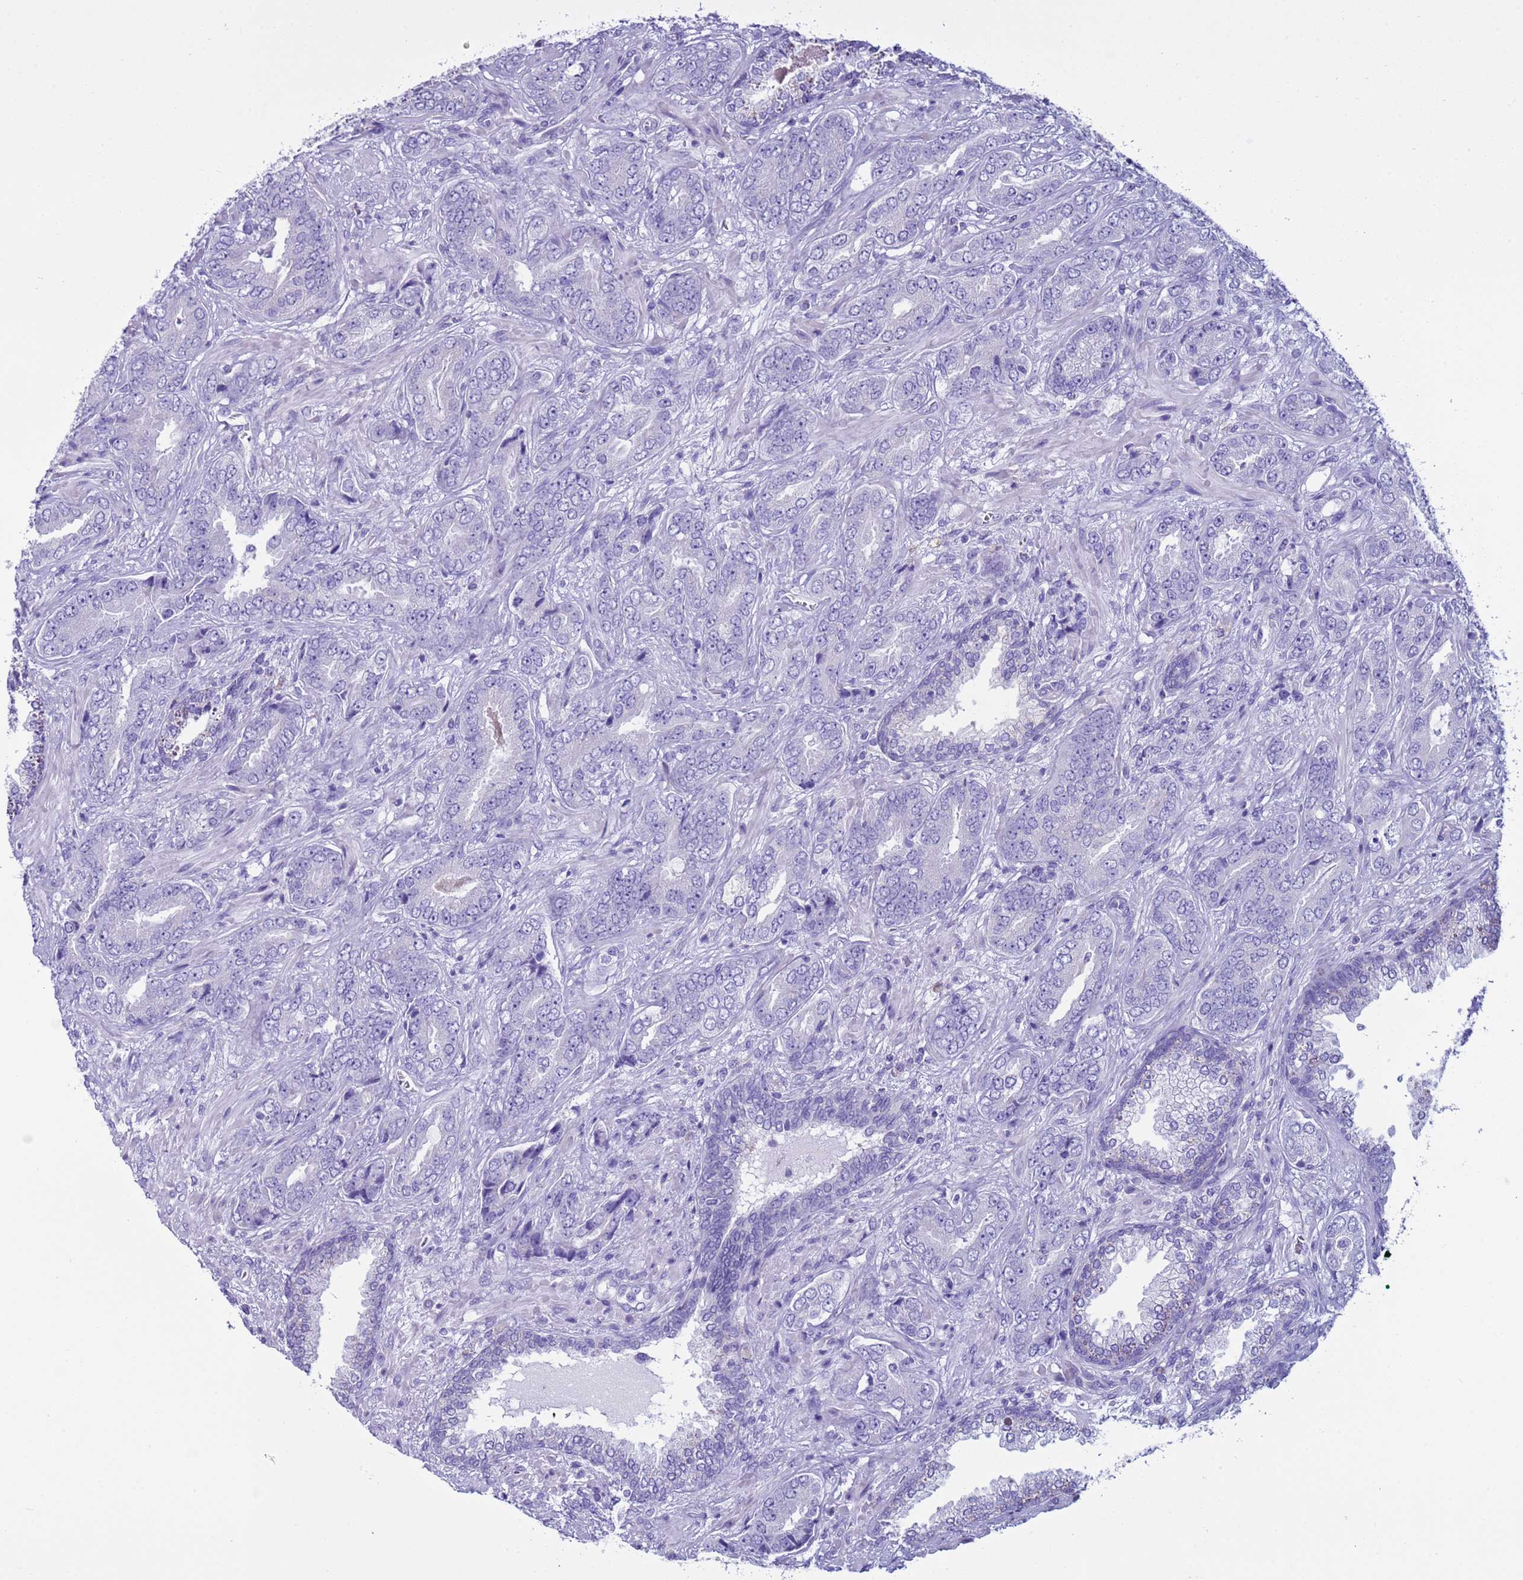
{"staining": {"intensity": "negative", "quantity": "none", "location": "none"}, "tissue": "prostate cancer", "cell_type": "Tumor cells", "image_type": "cancer", "snomed": [{"axis": "morphology", "description": "Adenocarcinoma, High grade"}, {"axis": "topography", "description": "Prostate"}], "caption": "Immunohistochemical staining of prostate cancer (adenocarcinoma (high-grade)) shows no significant expression in tumor cells. Brightfield microscopy of immunohistochemistry stained with DAB (brown) and hematoxylin (blue), captured at high magnification.", "gene": "CST4", "patient": {"sex": "male", "age": 71}}